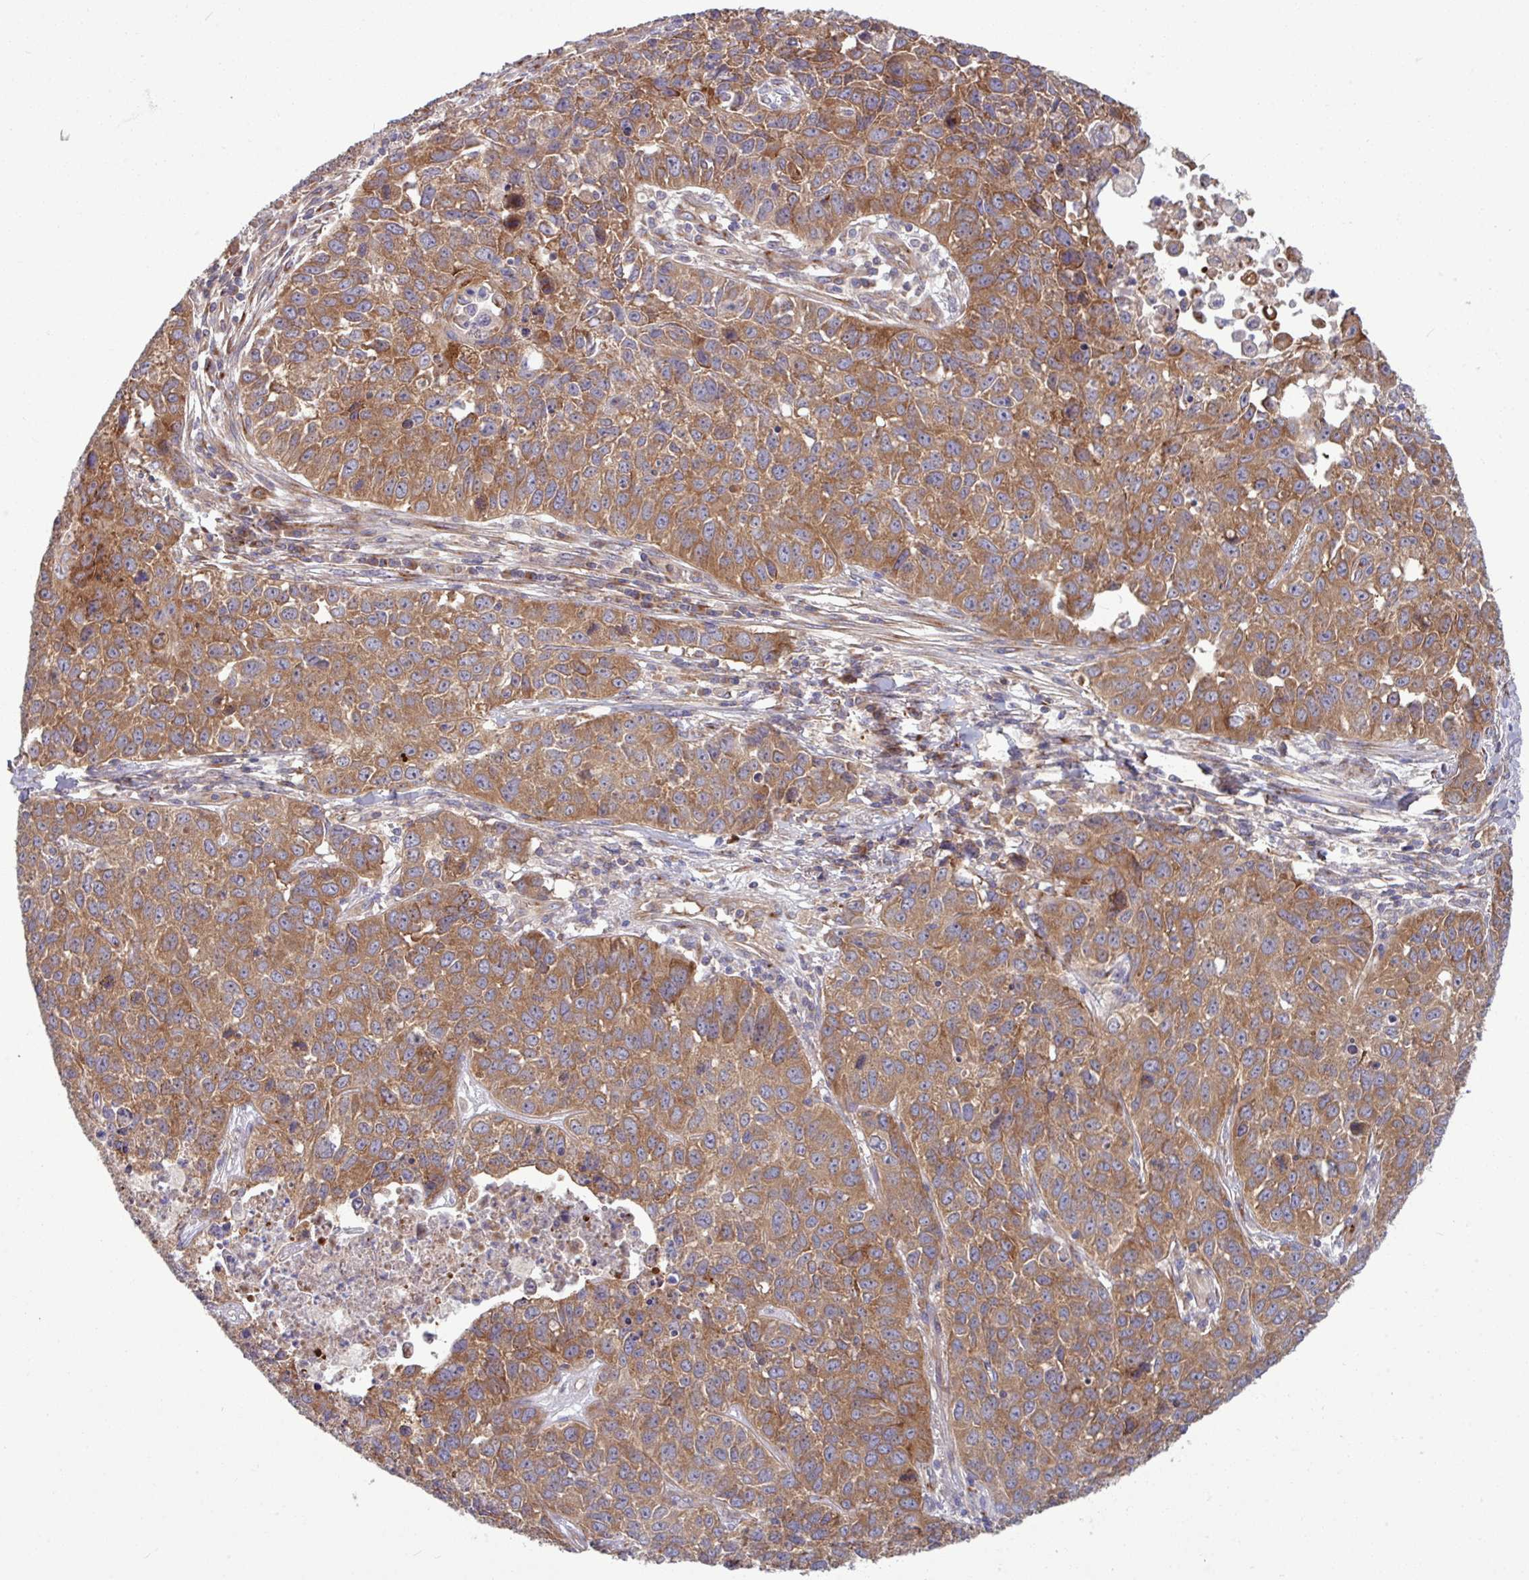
{"staining": {"intensity": "moderate", "quantity": ">75%", "location": "cytoplasmic/membranous"}, "tissue": "lung cancer", "cell_type": "Tumor cells", "image_type": "cancer", "snomed": [{"axis": "morphology", "description": "Squamous cell carcinoma, NOS"}, {"axis": "topography", "description": "Lung"}], "caption": "Protein expression analysis of lung cancer shows moderate cytoplasmic/membranous staining in about >75% of tumor cells.", "gene": "LSM12", "patient": {"sex": "male", "age": 76}}